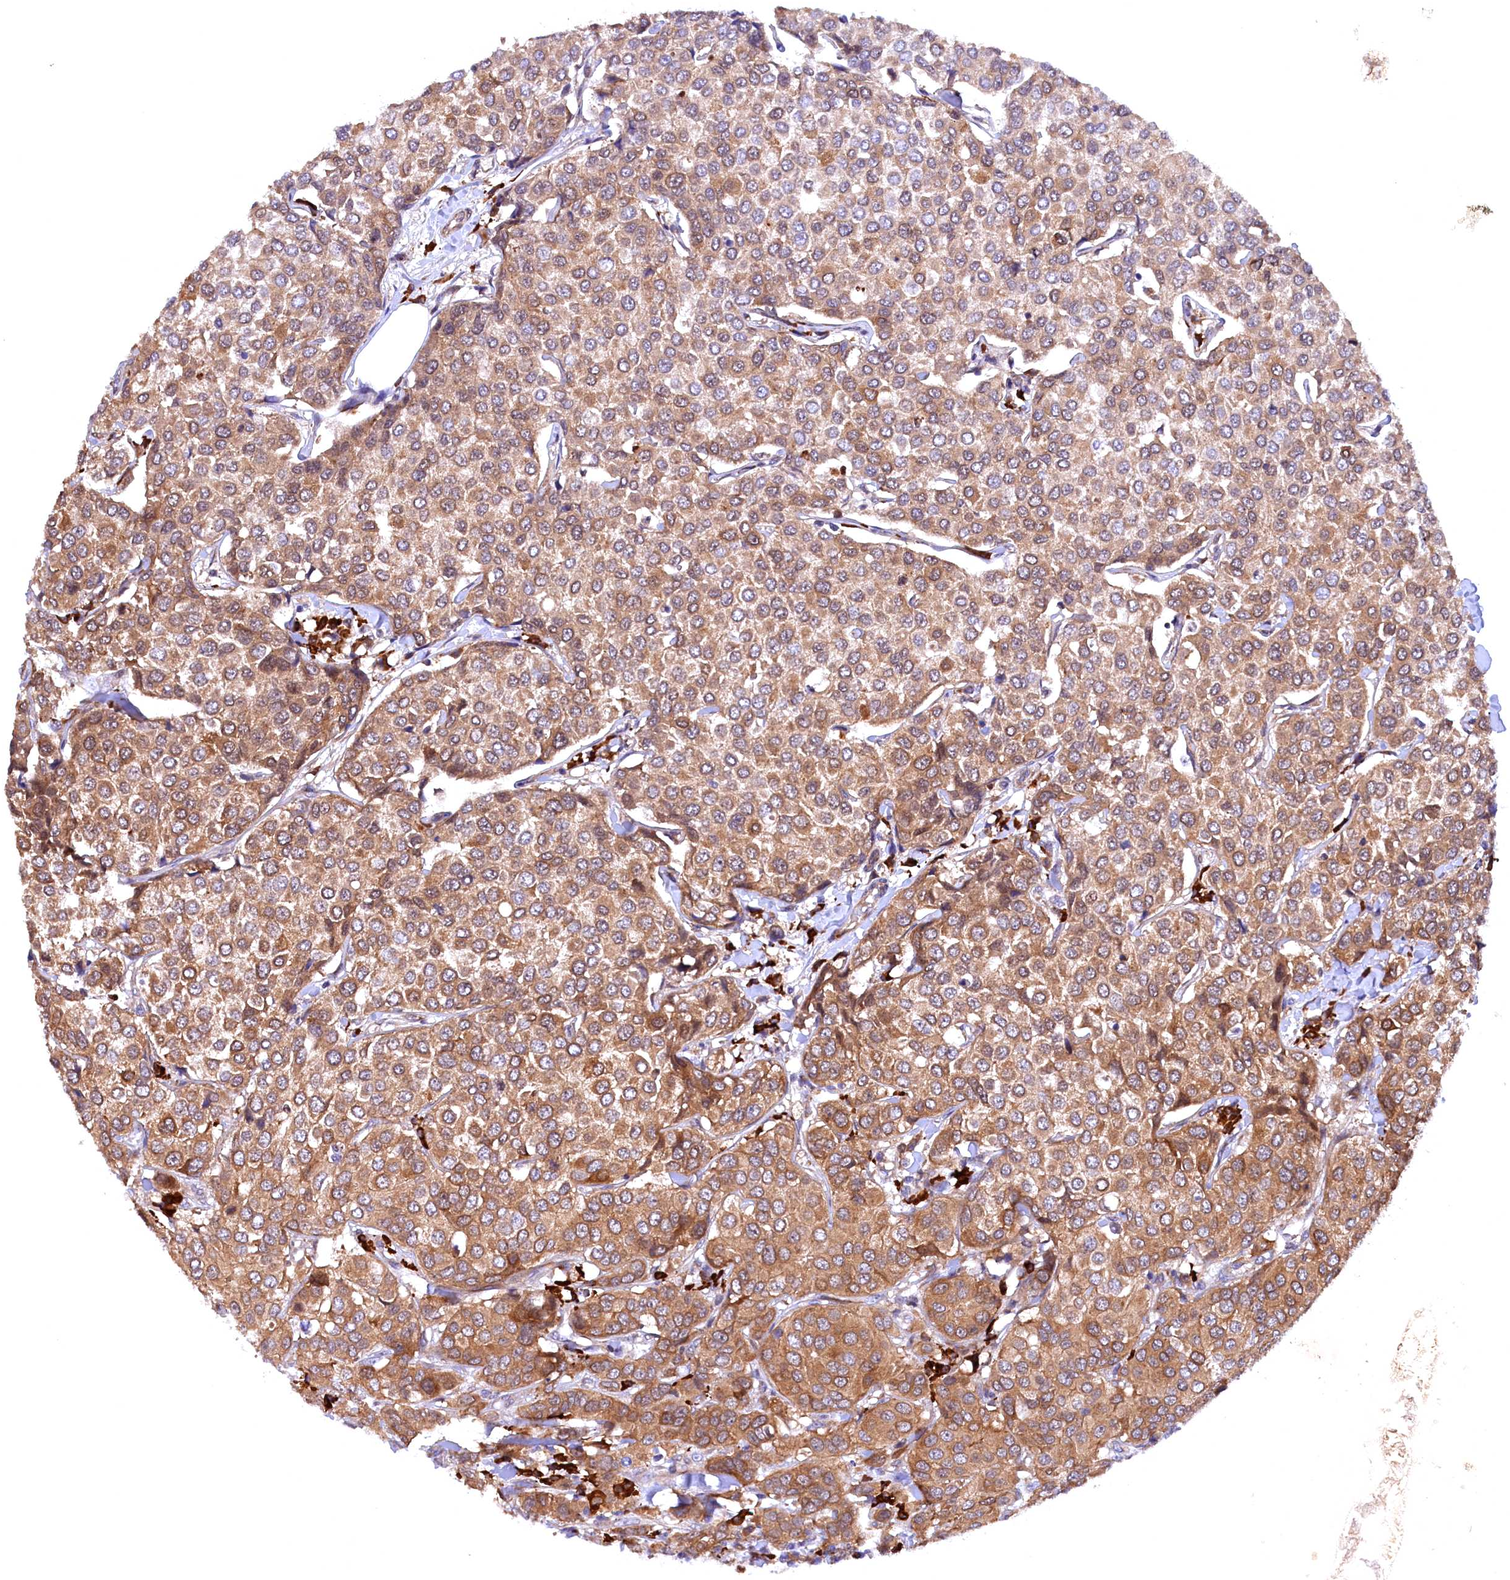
{"staining": {"intensity": "moderate", "quantity": ">75%", "location": "cytoplasmic/membranous"}, "tissue": "breast cancer", "cell_type": "Tumor cells", "image_type": "cancer", "snomed": [{"axis": "morphology", "description": "Duct carcinoma"}, {"axis": "topography", "description": "Breast"}], "caption": "Immunohistochemistry micrograph of neoplastic tissue: human breast cancer stained using immunohistochemistry (IHC) exhibits medium levels of moderate protein expression localized specifically in the cytoplasmic/membranous of tumor cells, appearing as a cytoplasmic/membranous brown color.", "gene": "JPT2", "patient": {"sex": "female", "age": 55}}